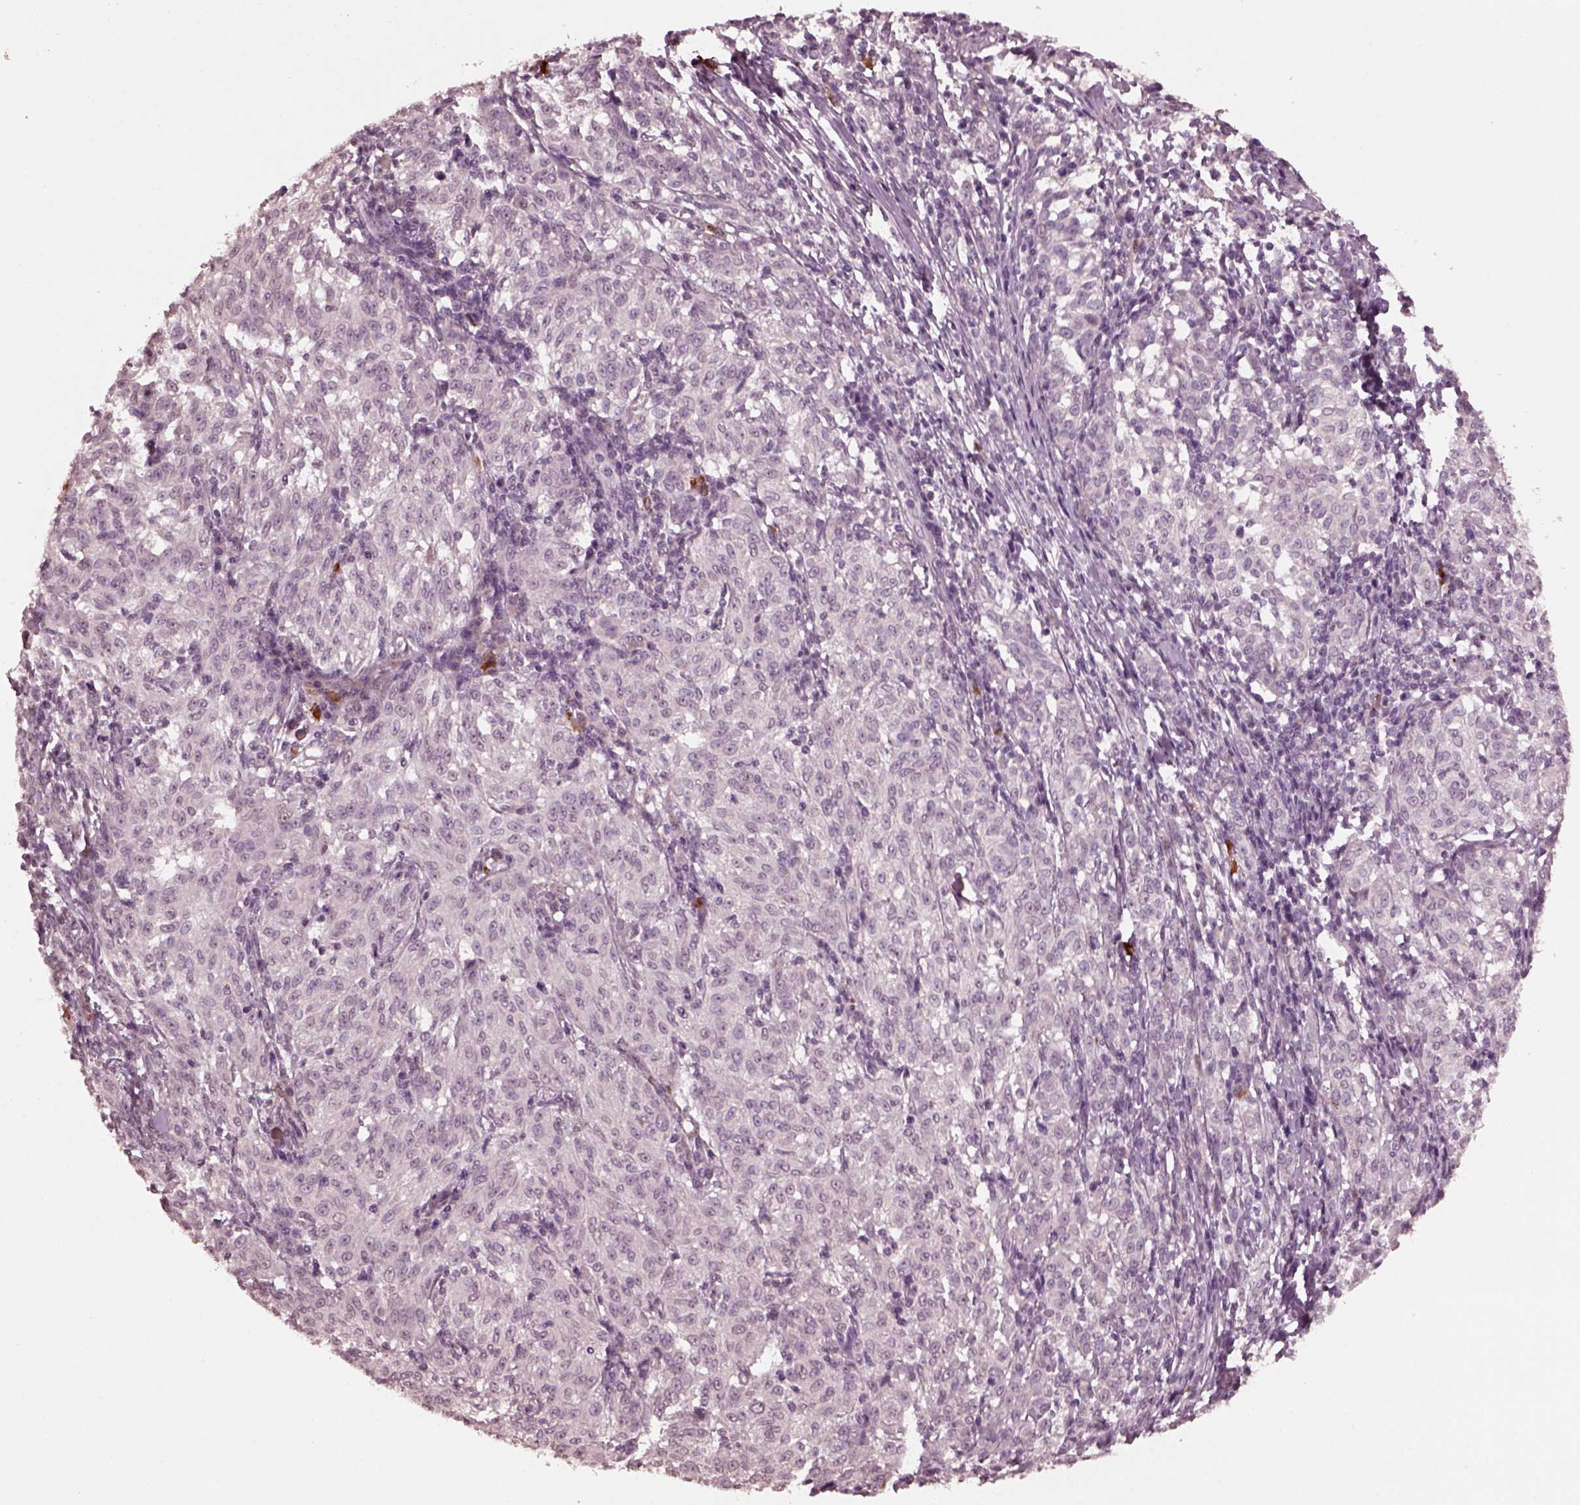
{"staining": {"intensity": "negative", "quantity": "none", "location": "none"}, "tissue": "melanoma", "cell_type": "Tumor cells", "image_type": "cancer", "snomed": [{"axis": "morphology", "description": "Malignant melanoma, NOS"}, {"axis": "topography", "description": "Skin"}], "caption": "Melanoma stained for a protein using immunohistochemistry shows no staining tumor cells.", "gene": "IL18RAP", "patient": {"sex": "female", "age": 72}}